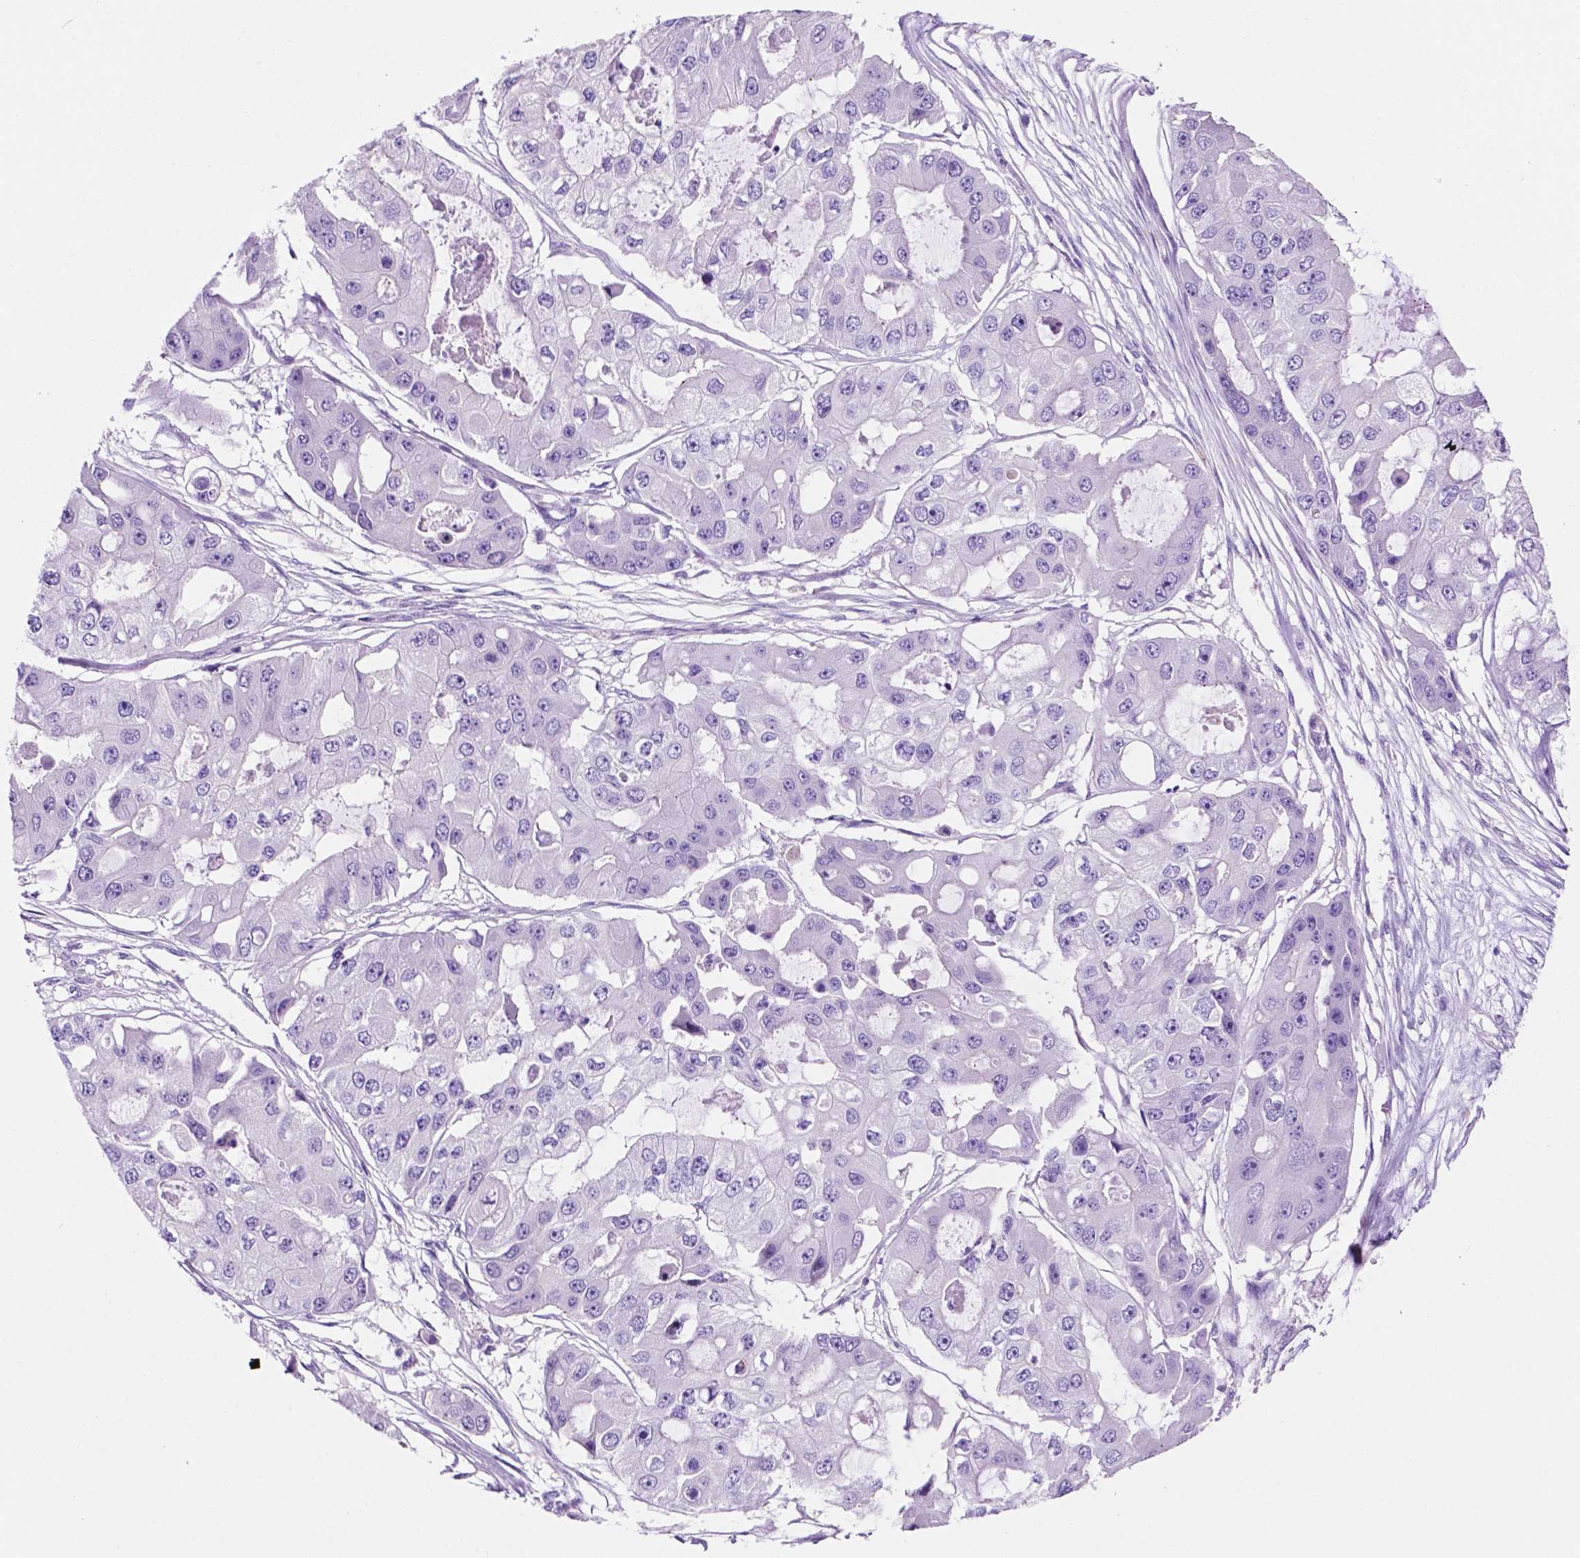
{"staining": {"intensity": "negative", "quantity": "none", "location": "none"}, "tissue": "ovarian cancer", "cell_type": "Tumor cells", "image_type": "cancer", "snomed": [{"axis": "morphology", "description": "Cystadenocarcinoma, serous, NOS"}, {"axis": "topography", "description": "Ovary"}], "caption": "Immunohistochemical staining of human ovarian cancer displays no significant positivity in tumor cells.", "gene": "IGFN1", "patient": {"sex": "female", "age": 56}}